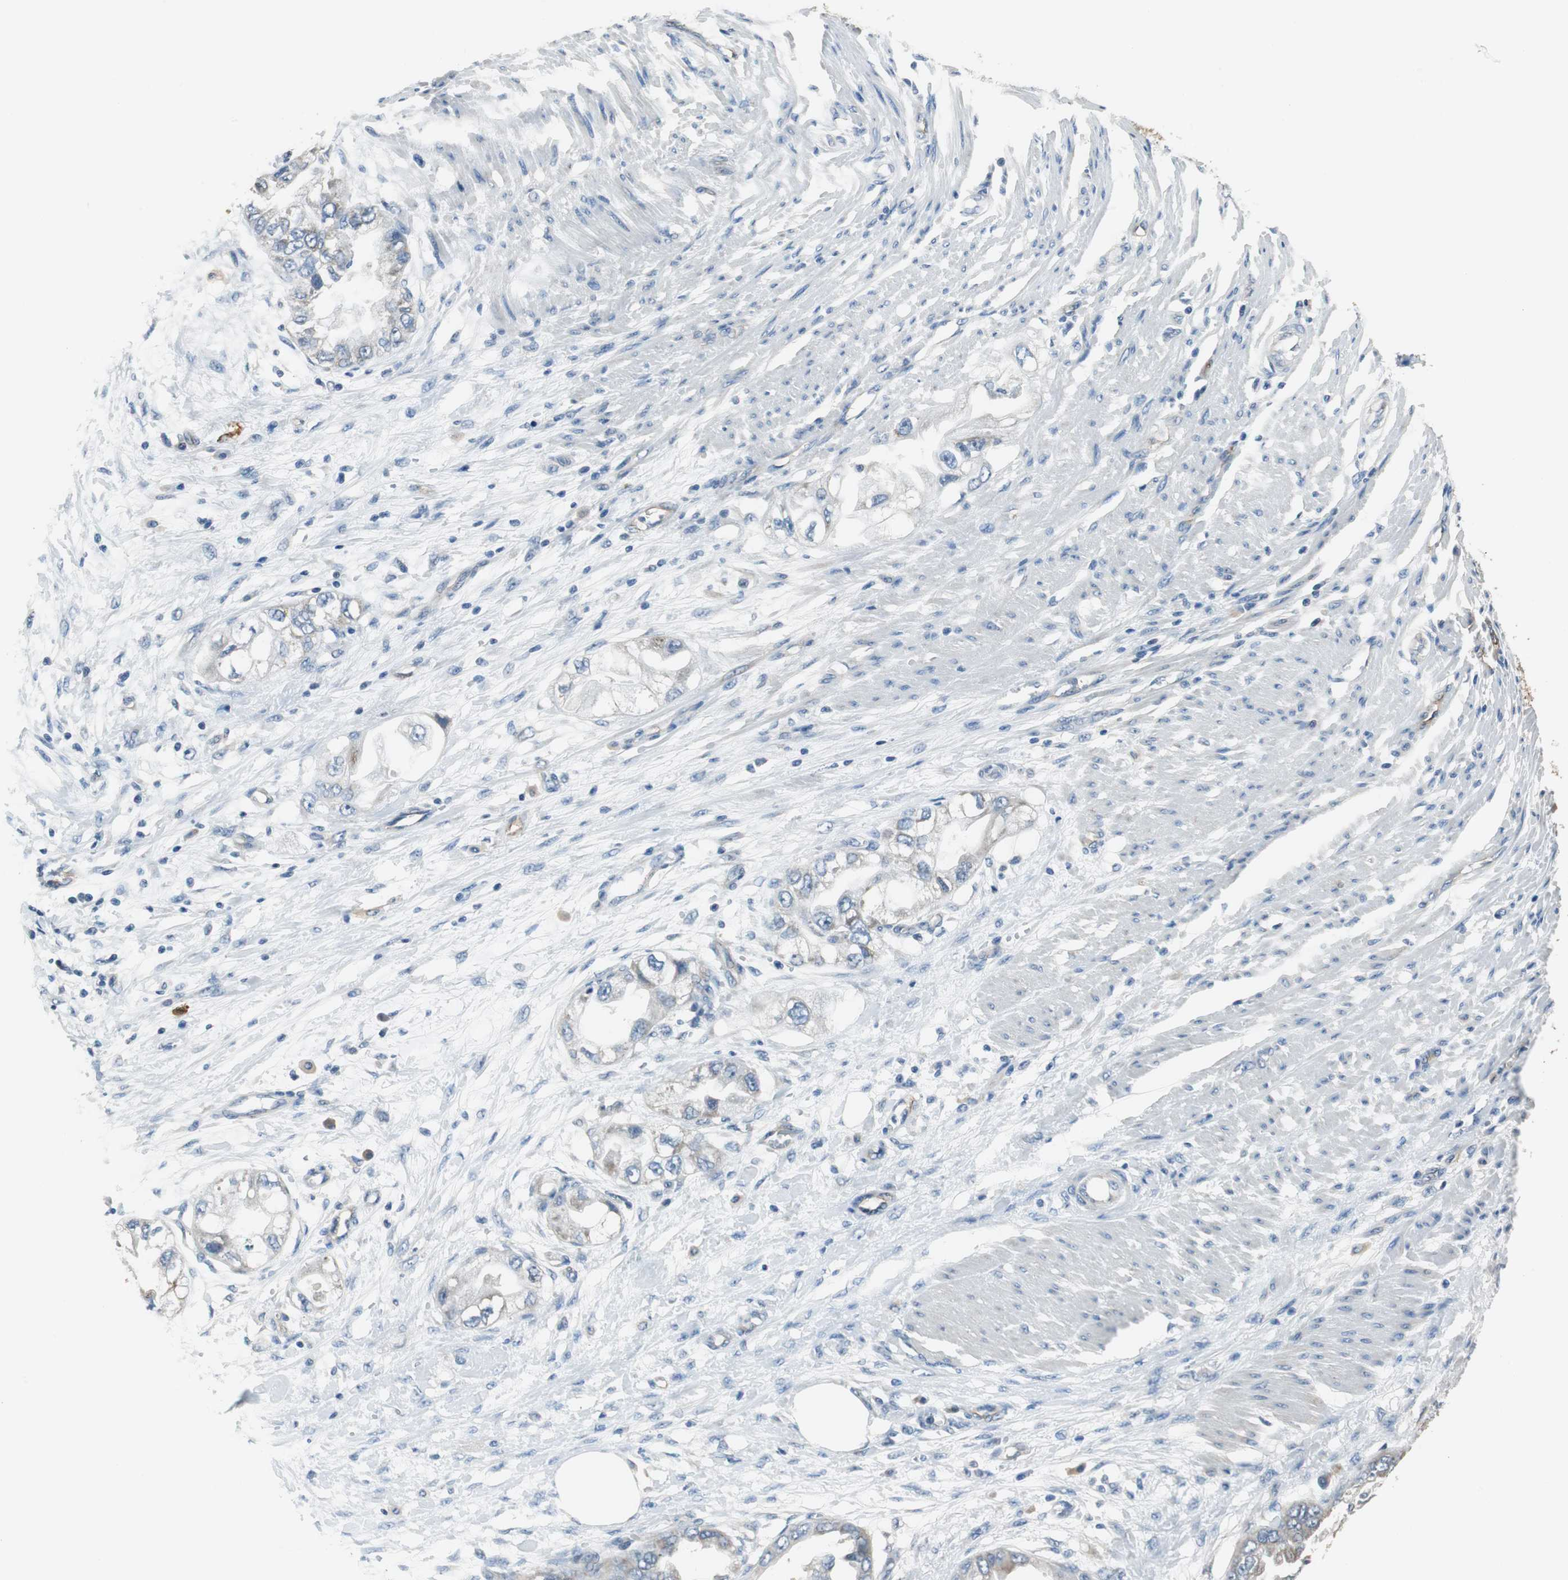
{"staining": {"intensity": "negative", "quantity": "none", "location": "none"}, "tissue": "endometrial cancer", "cell_type": "Tumor cells", "image_type": "cancer", "snomed": [{"axis": "morphology", "description": "Adenocarcinoma, NOS"}, {"axis": "topography", "description": "Endometrium"}], "caption": "DAB immunohistochemical staining of endometrial adenocarcinoma demonstrates no significant expression in tumor cells. (Stains: DAB (3,3'-diaminobenzidine) immunohistochemistry with hematoxylin counter stain, Microscopy: brightfield microscopy at high magnification).", "gene": "MTIF2", "patient": {"sex": "female", "age": 67}}